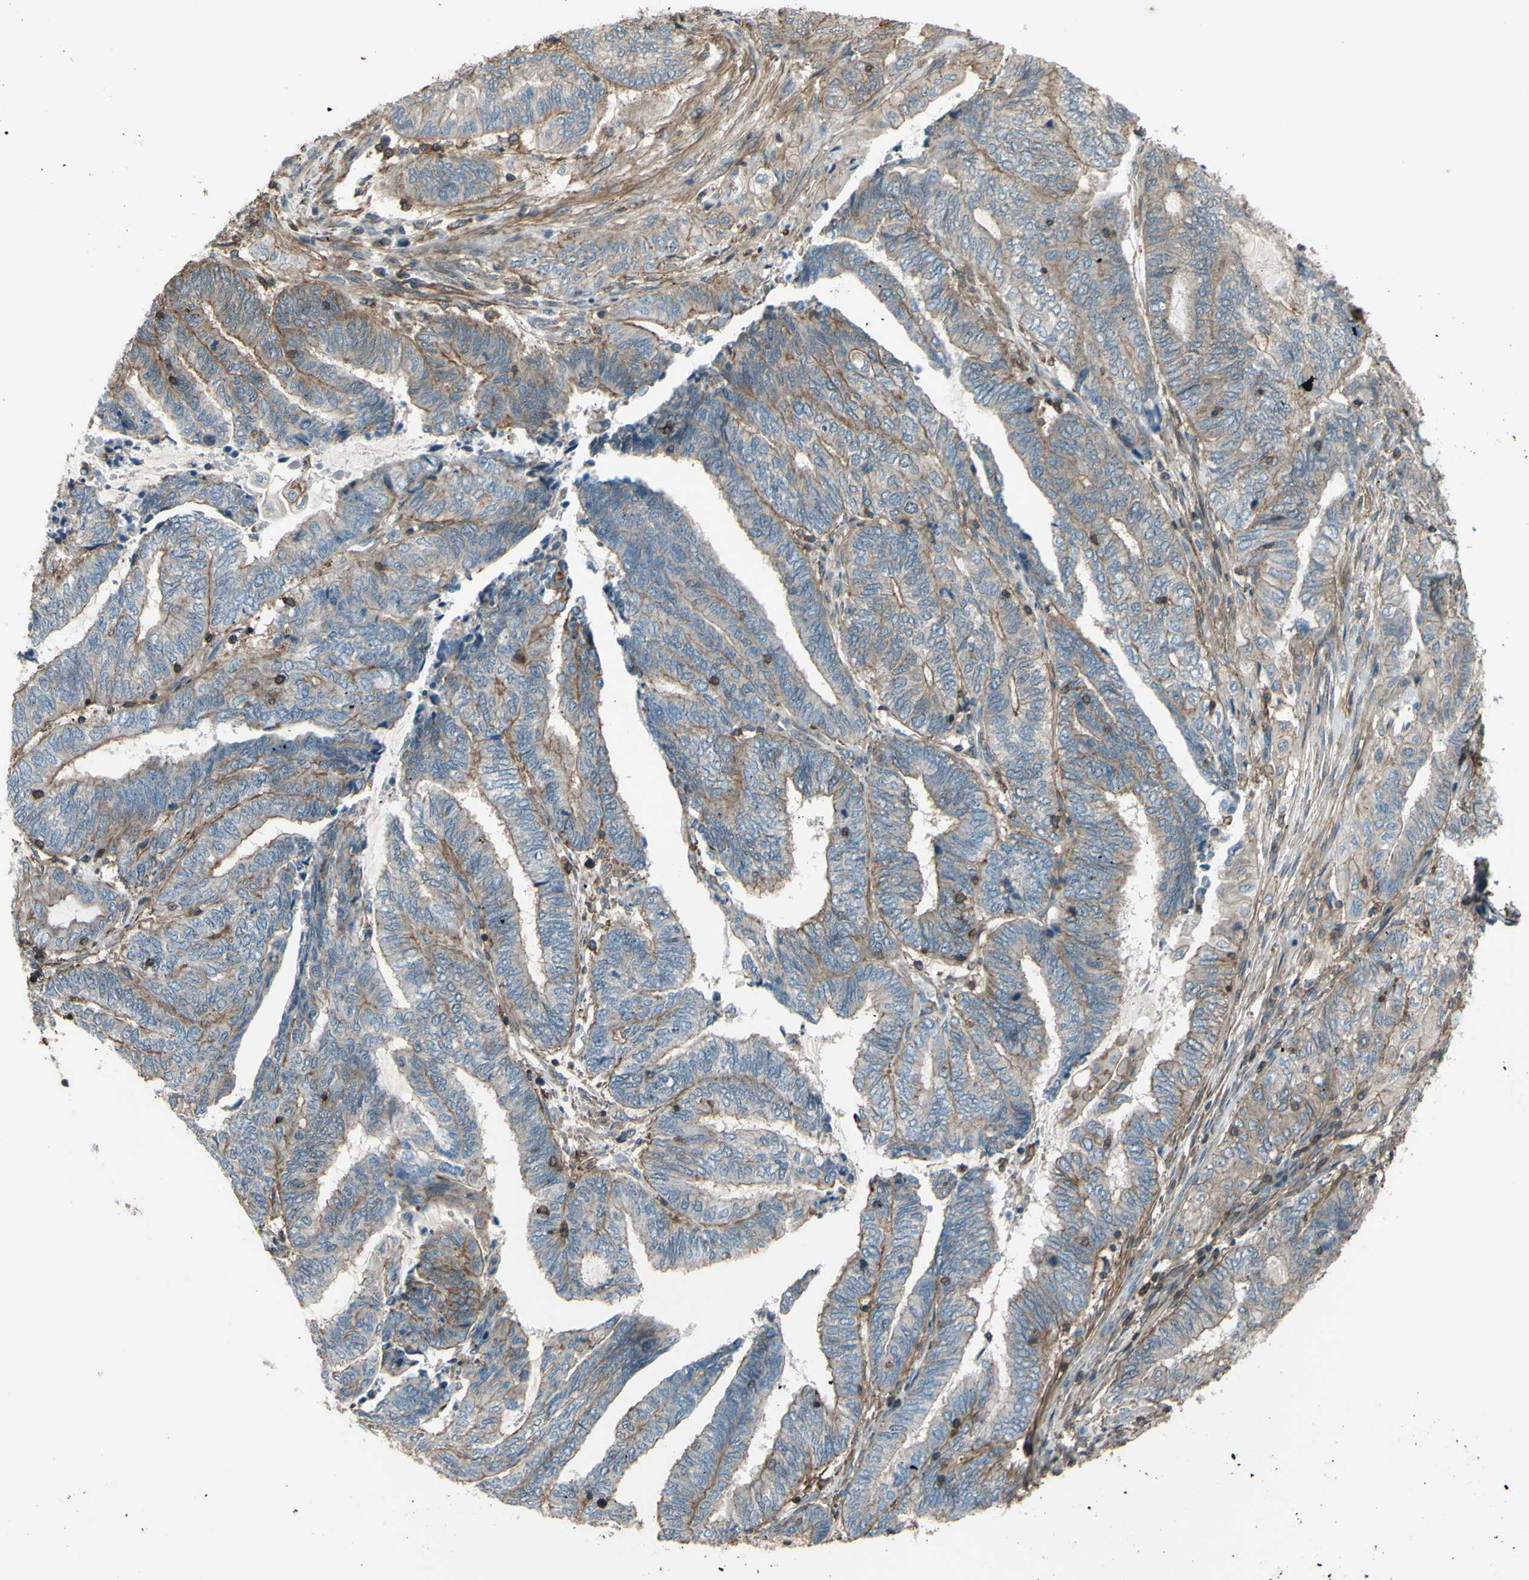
{"staining": {"intensity": "moderate", "quantity": "25%-75%", "location": "cytoplasmic/membranous"}, "tissue": "endometrial cancer", "cell_type": "Tumor cells", "image_type": "cancer", "snomed": [{"axis": "morphology", "description": "Adenocarcinoma, NOS"}, {"axis": "topography", "description": "Uterus"}, {"axis": "topography", "description": "Endometrium"}], "caption": "Immunohistochemistry histopathology image of neoplastic tissue: endometrial adenocarcinoma stained using immunohistochemistry exhibits medium levels of moderate protein expression localized specifically in the cytoplasmic/membranous of tumor cells, appearing as a cytoplasmic/membranous brown color.", "gene": "ADD3", "patient": {"sex": "female", "age": 70}}